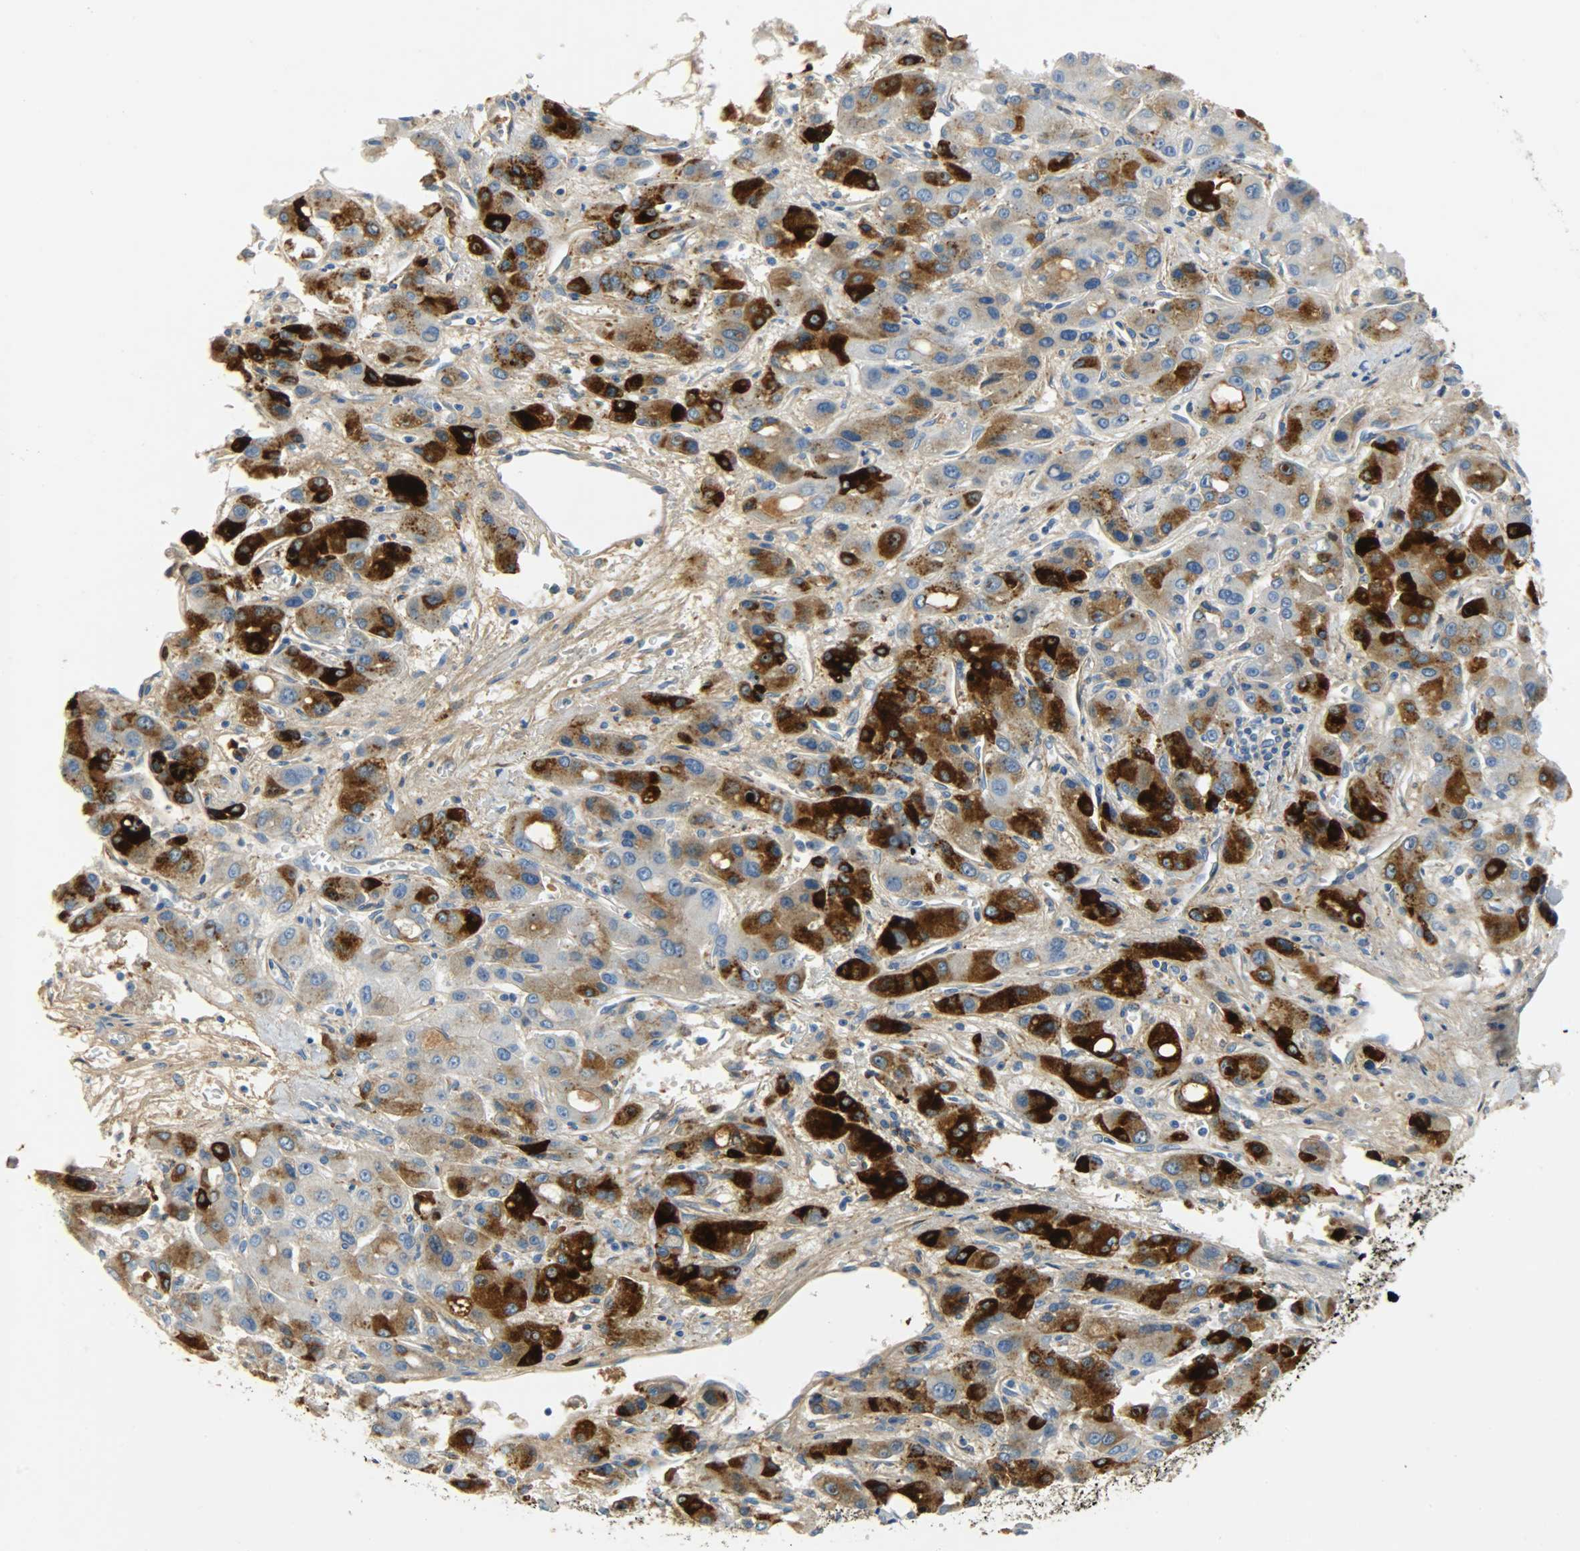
{"staining": {"intensity": "strong", "quantity": "25%-75%", "location": "cytoplasmic/membranous"}, "tissue": "liver cancer", "cell_type": "Tumor cells", "image_type": "cancer", "snomed": [{"axis": "morphology", "description": "Carcinoma, Hepatocellular, NOS"}, {"axis": "topography", "description": "Liver"}], "caption": "A photomicrograph of human liver cancer stained for a protein reveals strong cytoplasmic/membranous brown staining in tumor cells.", "gene": "CRP", "patient": {"sex": "male", "age": 55}}